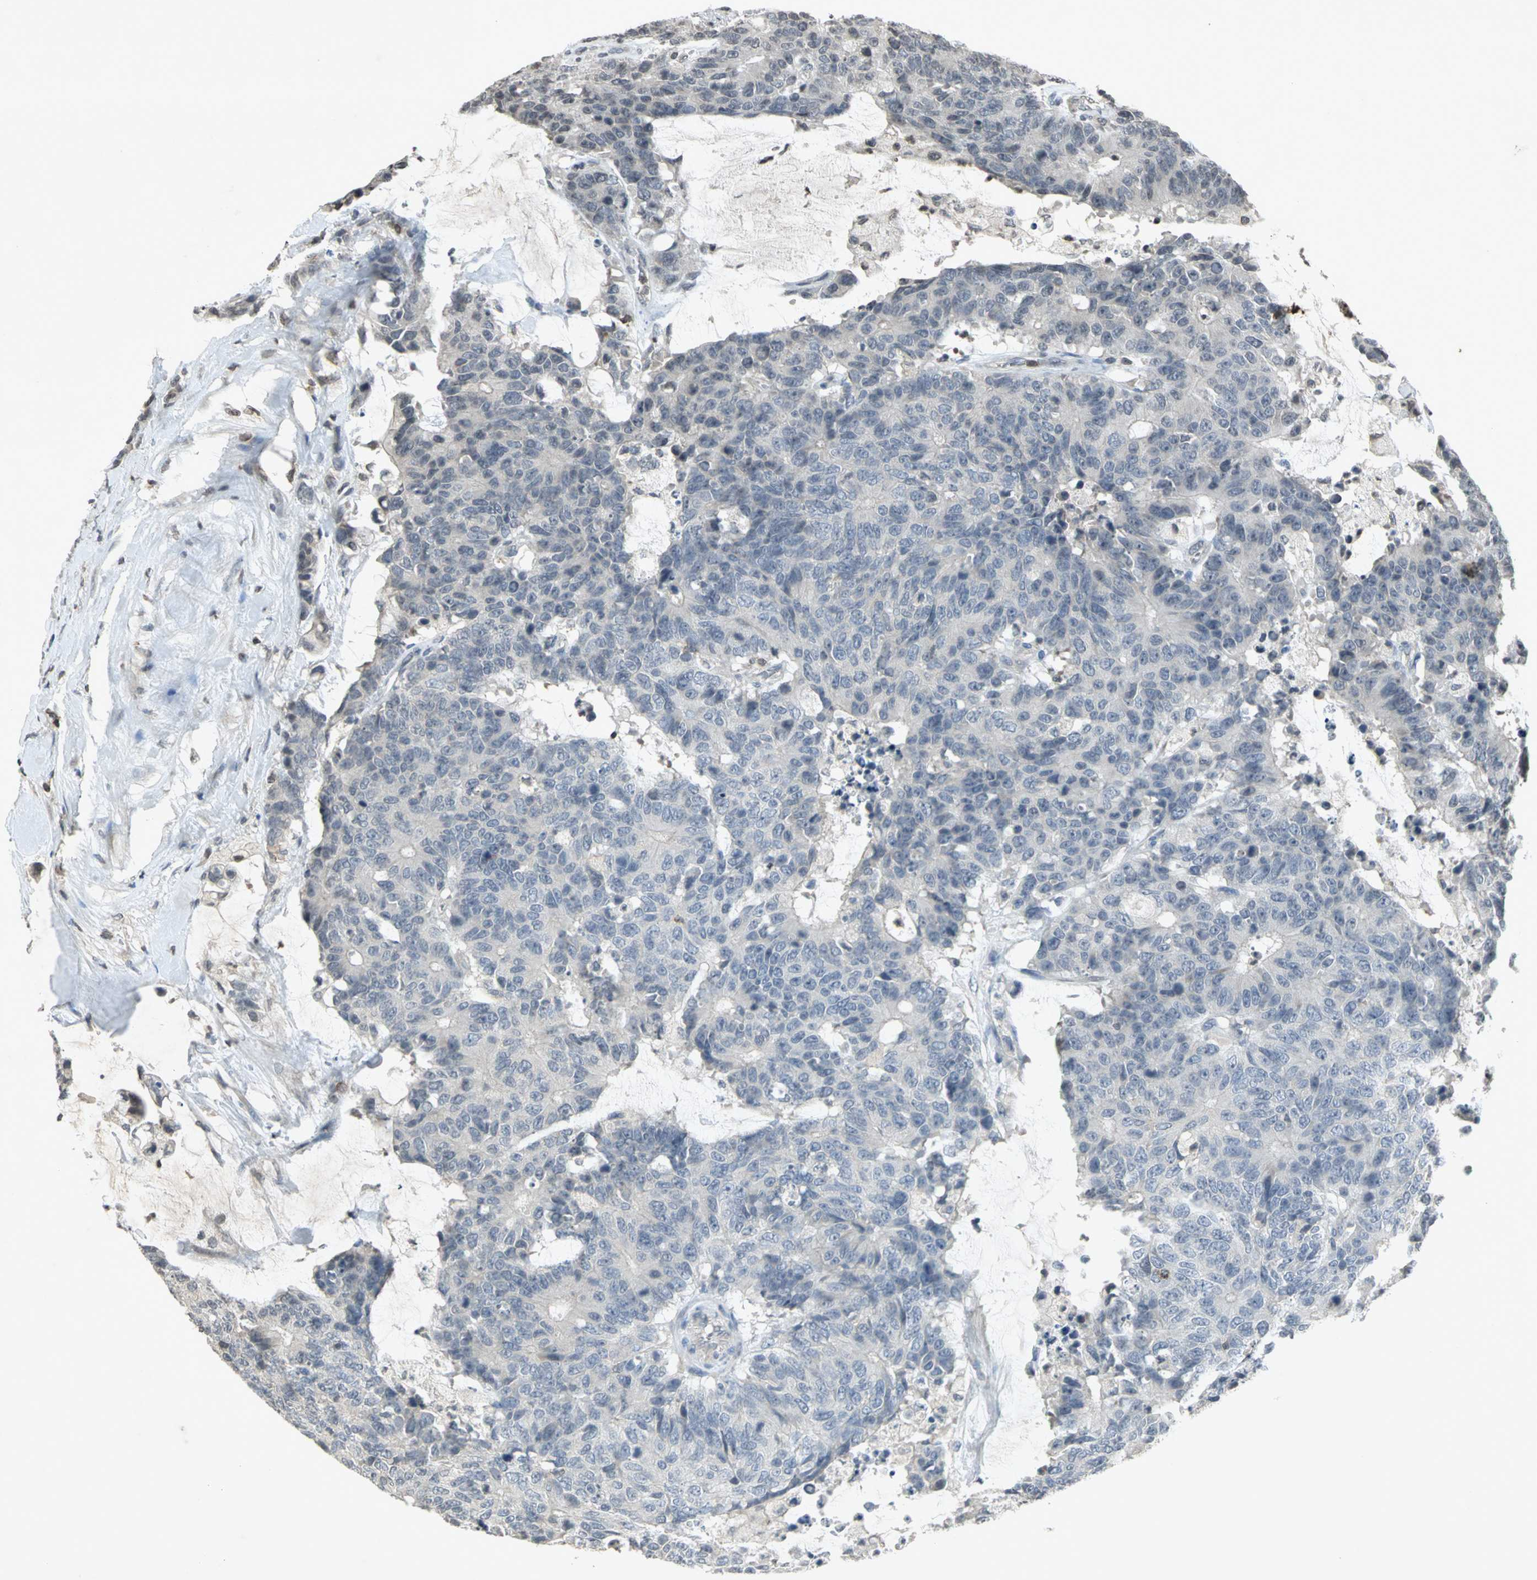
{"staining": {"intensity": "negative", "quantity": "none", "location": "none"}, "tissue": "colorectal cancer", "cell_type": "Tumor cells", "image_type": "cancer", "snomed": [{"axis": "morphology", "description": "Adenocarcinoma, NOS"}, {"axis": "topography", "description": "Colon"}], "caption": "Tumor cells show no significant expression in colorectal cancer (adenocarcinoma). The staining was performed using DAB to visualize the protein expression in brown, while the nuclei were stained in blue with hematoxylin (Magnification: 20x).", "gene": "IL16", "patient": {"sex": "female", "age": 86}}